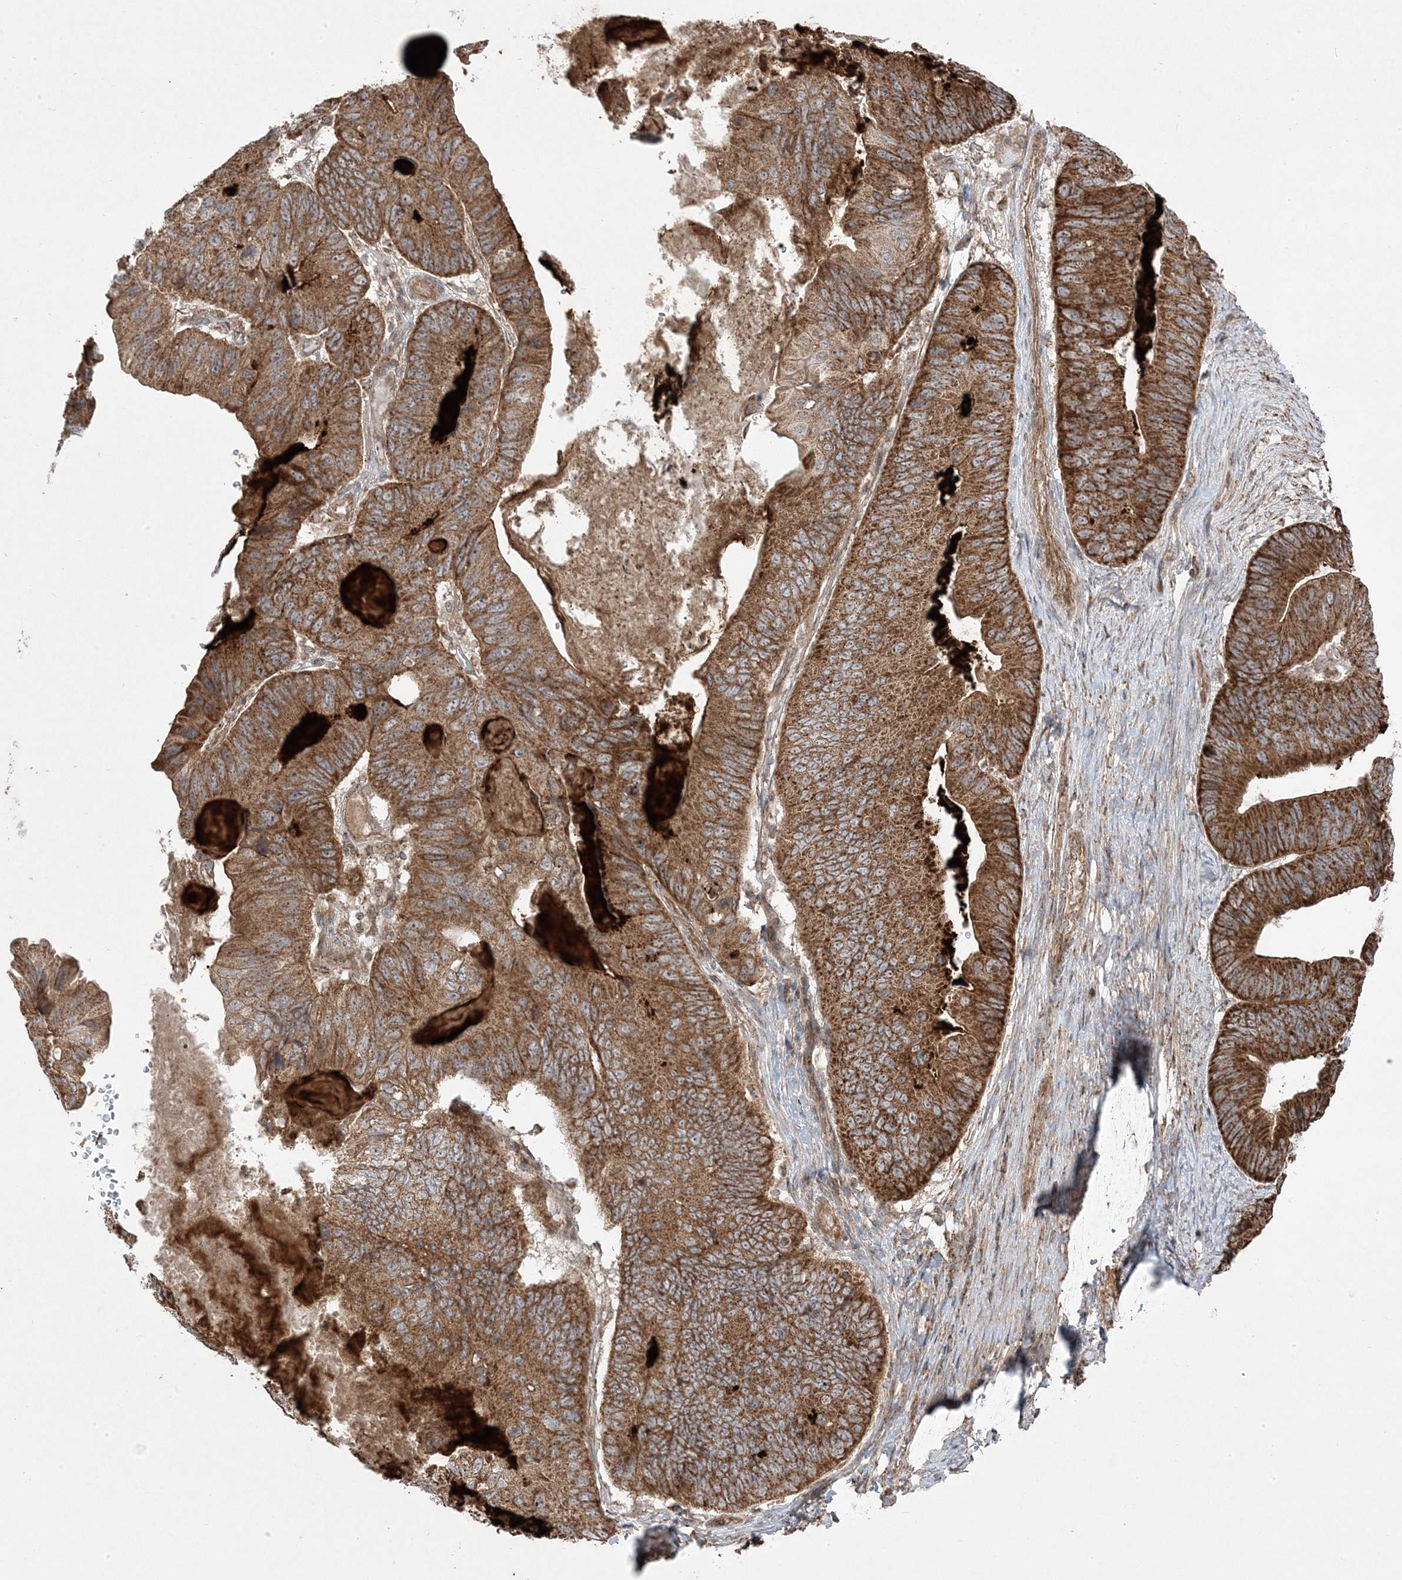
{"staining": {"intensity": "moderate", "quantity": ">75%", "location": "cytoplasmic/membranous"}, "tissue": "ovarian cancer", "cell_type": "Tumor cells", "image_type": "cancer", "snomed": [{"axis": "morphology", "description": "Cystadenocarcinoma, mucinous, NOS"}, {"axis": "topography", "description": "Ovary"}], "caption": "About >75% of tumor cells in ovarian mucinous cystadenocarcinoma display moderate cytoplasmic/membranous protein staining as visualized by brown immunohistochemical staining.", "gene": "CLUAP1", "patient": {"sex": "female", "age": 61}}